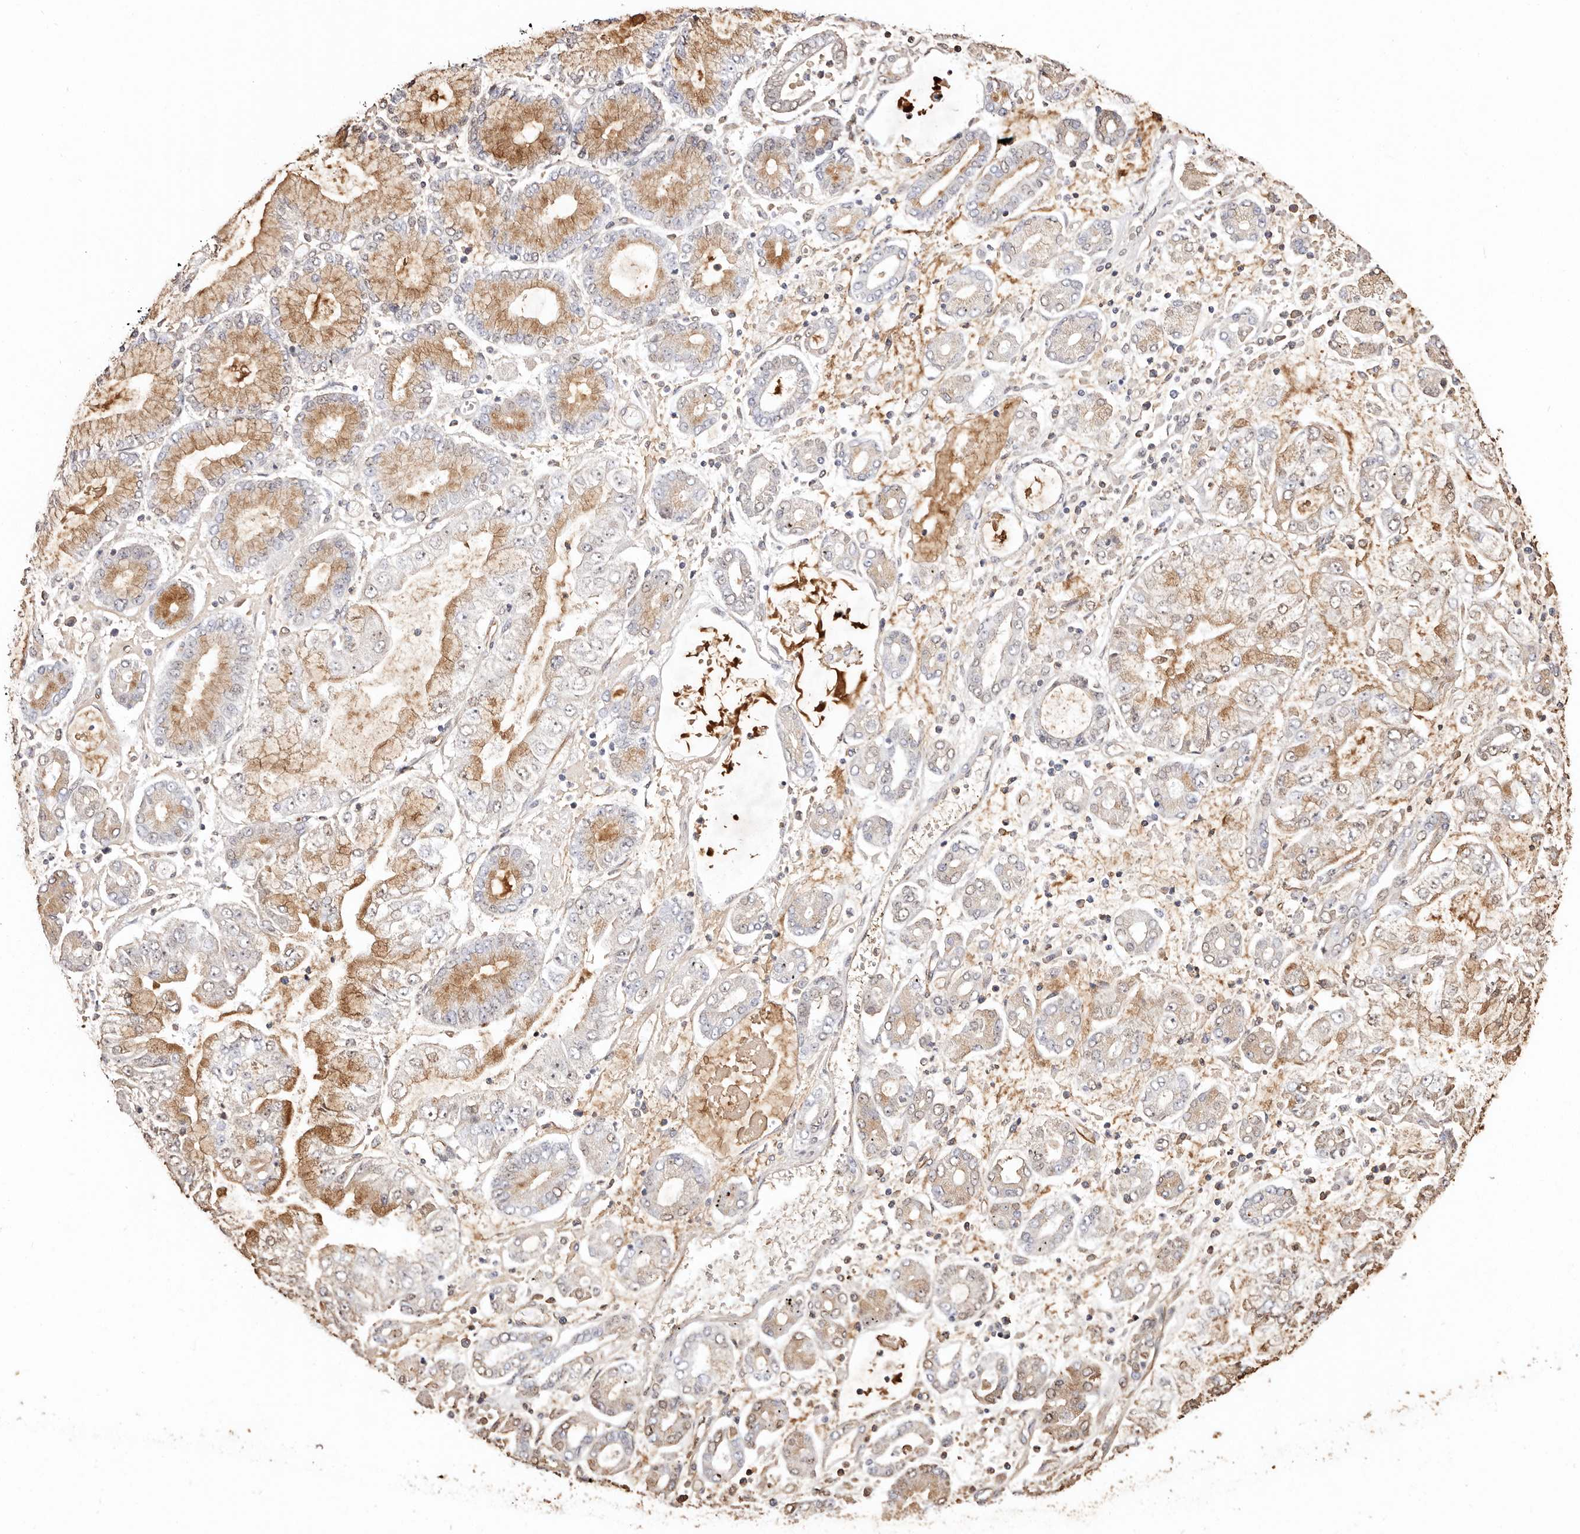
{"staining": {"intensity": "moderate", "quantity": "25%-75%", "location": "cytoplasmic/membranous"}, "tissue": "stomach cancer", "cell_type": "Tumor cells", "image_type": "cancer", "snomed": [{"axis": "morphology", "description": "Adenocarcinoma, NOS"}, {"axis": "topography", "description": "Stomach"}], "caption": "The histopathology image displays a brown stain indicating the presence of a protein in the cytoplasmic/membranous of tumor cells in adenocarcinoma (stomach).", "gene": "ZNF557", "patient": {"sex": "male", "age": 76}}